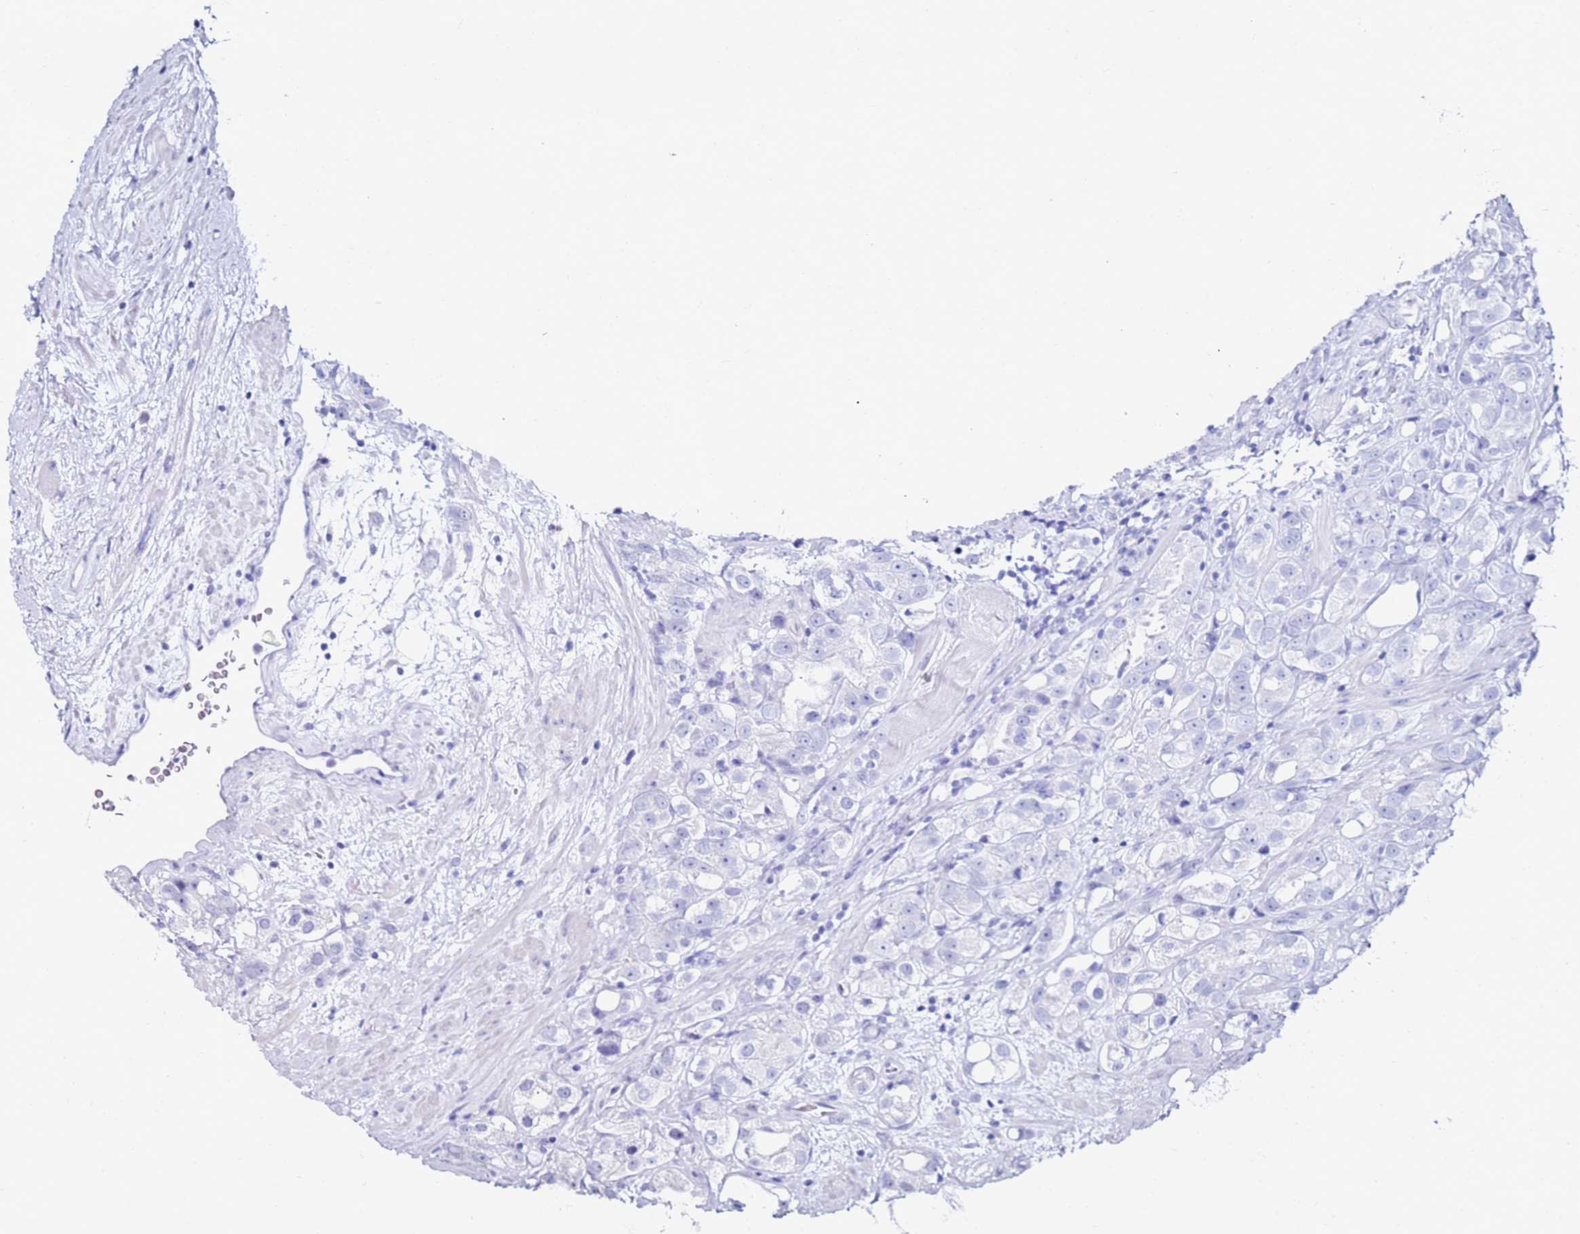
{"staining": {"intensity": "negative", "quantity": "none", "location": "none"}, "tissue": "prostate cancer", "cell_type": "Tumor cells", "image_type": "cancer", "snomed": [{"axis": "morphology", "description": "Adenocarcinoma, NOS"}, {"axis": "topography", "description": "Prostate"}], "caption": "This is an IHC photomicrograph of adenocarcinoma (prostate). There is no staining in tumor cells.", "gene": "RARS2", "patient": {"sex": "male", "age": 79}}